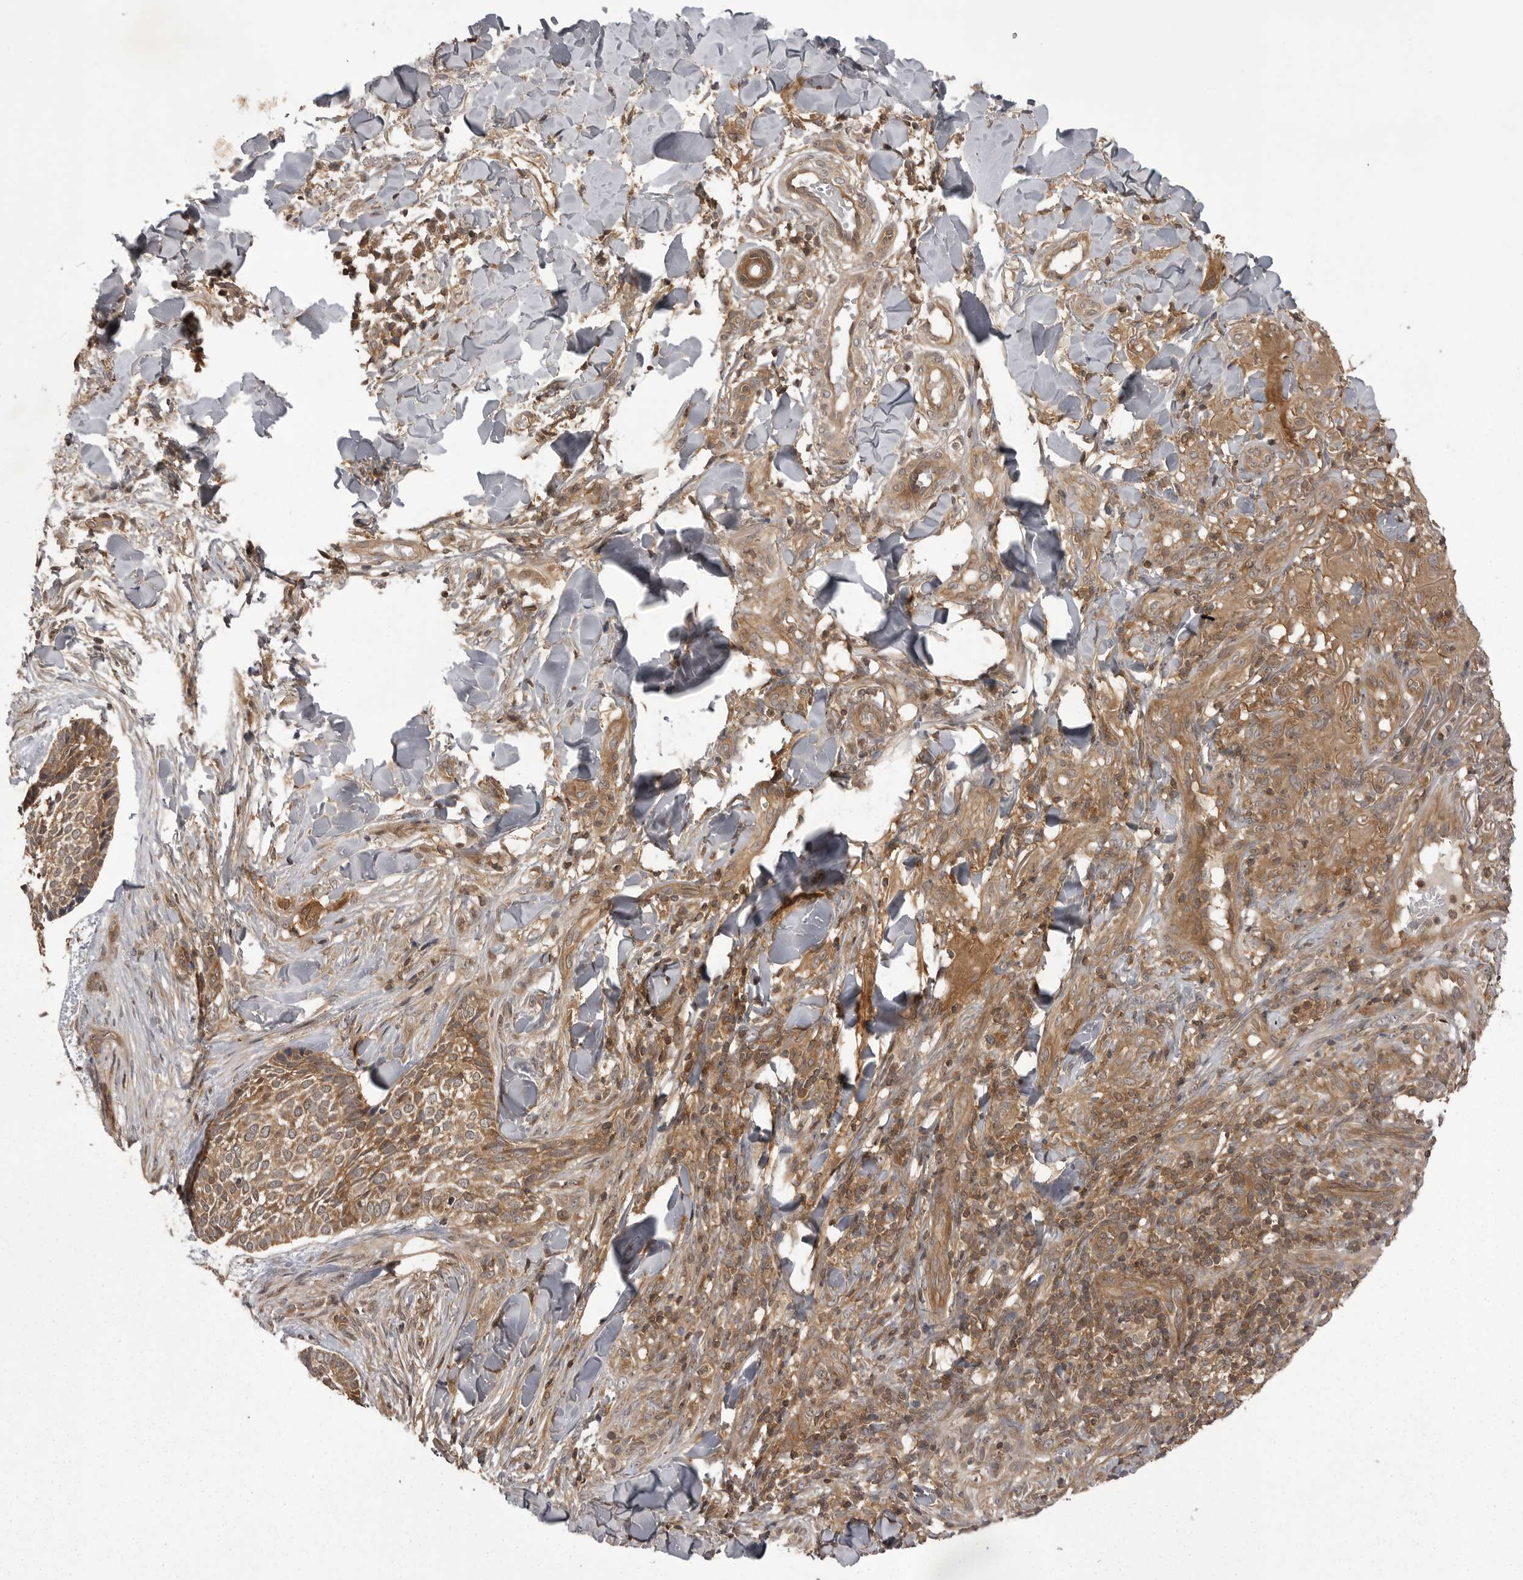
{"staining": {"intensity": "moderate", "quantity": ">75%", "location": "cytoplasmic/membranous"}, "tissue": "skin cancer", "cell_type": "Tumor cells", "image_type": "cancer", "snomed": [{"axis": "morphology", "description": "Normal tissue, NOS"}, {"axis": "morphology", "description": "Basal cell carcinoma"}, {"axis": "topography", "description": "Skin"}], "caption": "Immunohistochemistry (IHC) staining of skin cancer (basal cell carcinoma), which displays medium levels of moderate cytoplasmic/membranous expression in about >75% of tumor cells indicating moderate cytoplasmic/membranous protein expression. The staining was performed using DAB (brown) for protein detection and nuclei were counterstained in hematoxylin (blue).", "gene": "STK24", "patient": {"sex": "male", "age": 67}}